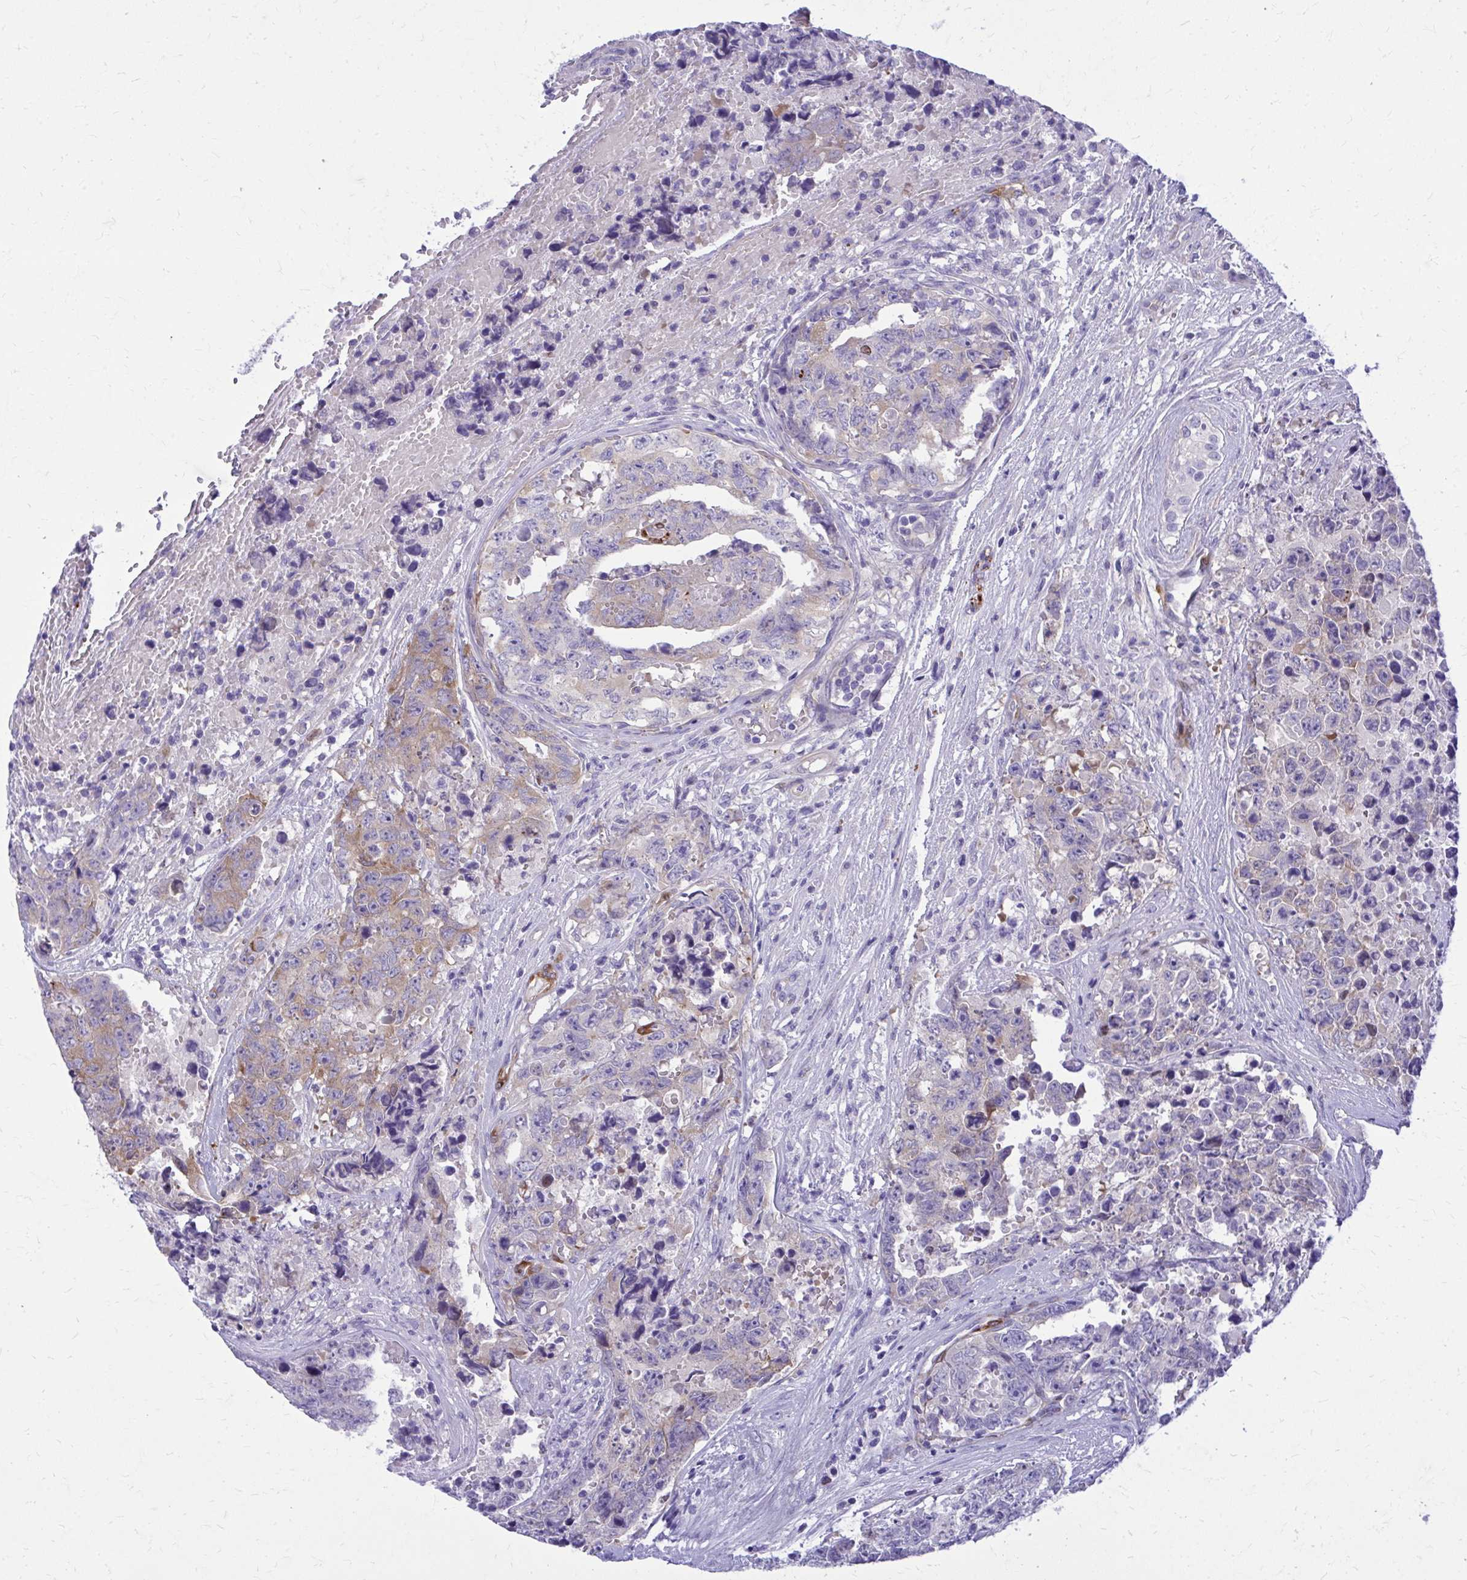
{"staining": {"intensity": "moderate", "quantity": "<25%", "location": "cytoplasmic/membranous"}, "tissue": "testis cancer", "cell_type": "Tumor cells", "image_type": "cancer", "snomed": [{"axis": "morphology", "description": "Normal tissue, NOS"}, {"axis": "morphology", "description": "Carcinoma, Embryonal, NOS"}, {"axis": "topography", "description": "Testis"}, {"axis": "topography", "description": "Epididymis"}], "caption": "DAB immunohistochemical staining of embryonal carcinoma (testis) displays moderate cytoplasmic/membranous protein staining in approximately <25% of tumor cells. (IHC, brightfield microscopy, high magnification).", "gene": "EPB41L1", "patient": {"sex": "male", "age": 25}}